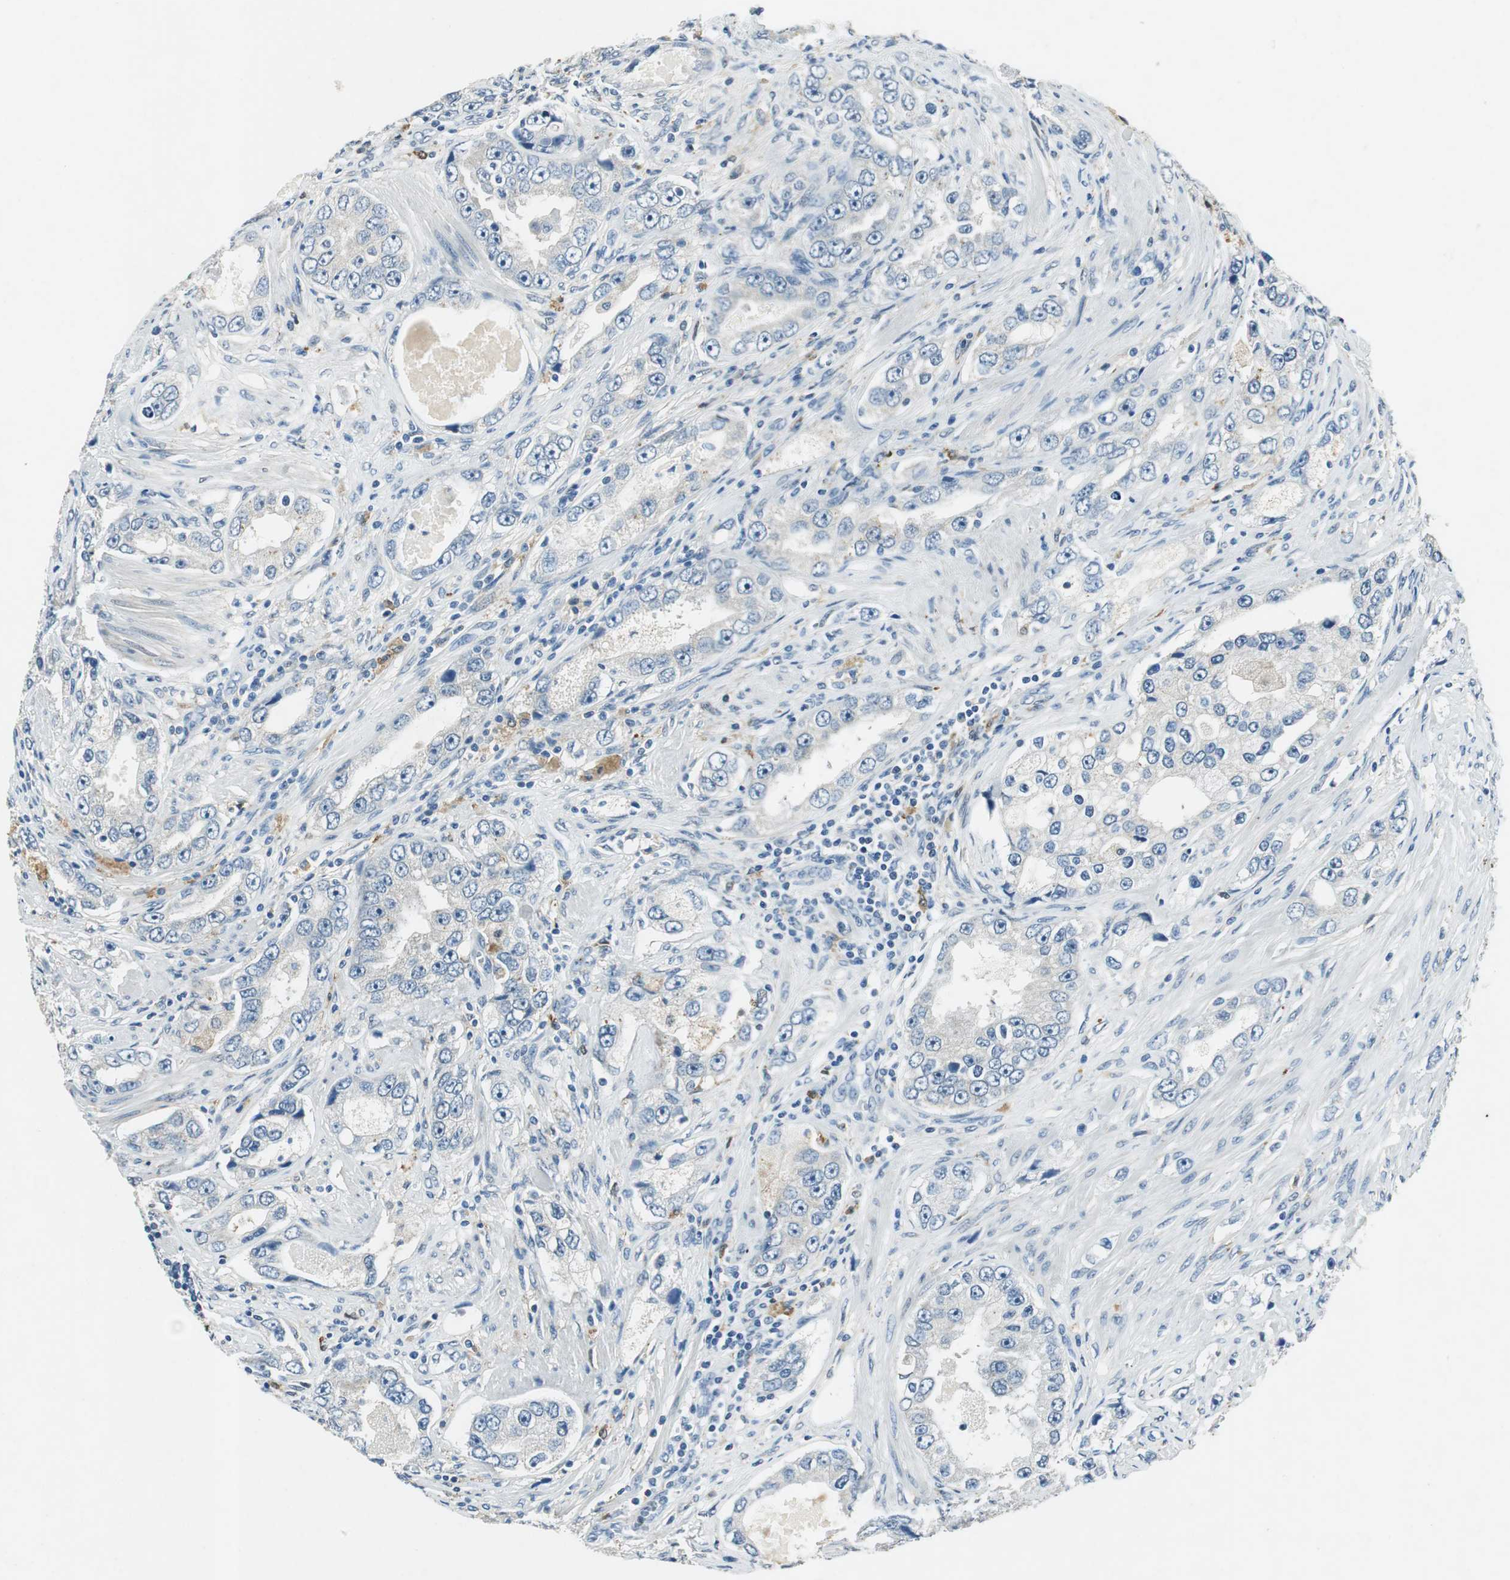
{"staining": {"intensity": "negative", "quantity": "none", "location": "none"}, "tissue": "prostate cancer", "cell_type": "Tumor cells", "image_type": "cancer", "snomed": [{"axis": "morphology", "description": "Adenocarcinoma, High grade"}, {"axis": "topography", "description": "Prostate"}], "caption": "An IHC image of prostate cancer is shown. There is no staining in tumor cells of prostate cancer. (Brightfield microscopy of DAB immunohistochemistry at high magnification).", "gene": "ME1", "patient": {"sex": "male", "age": 63}}